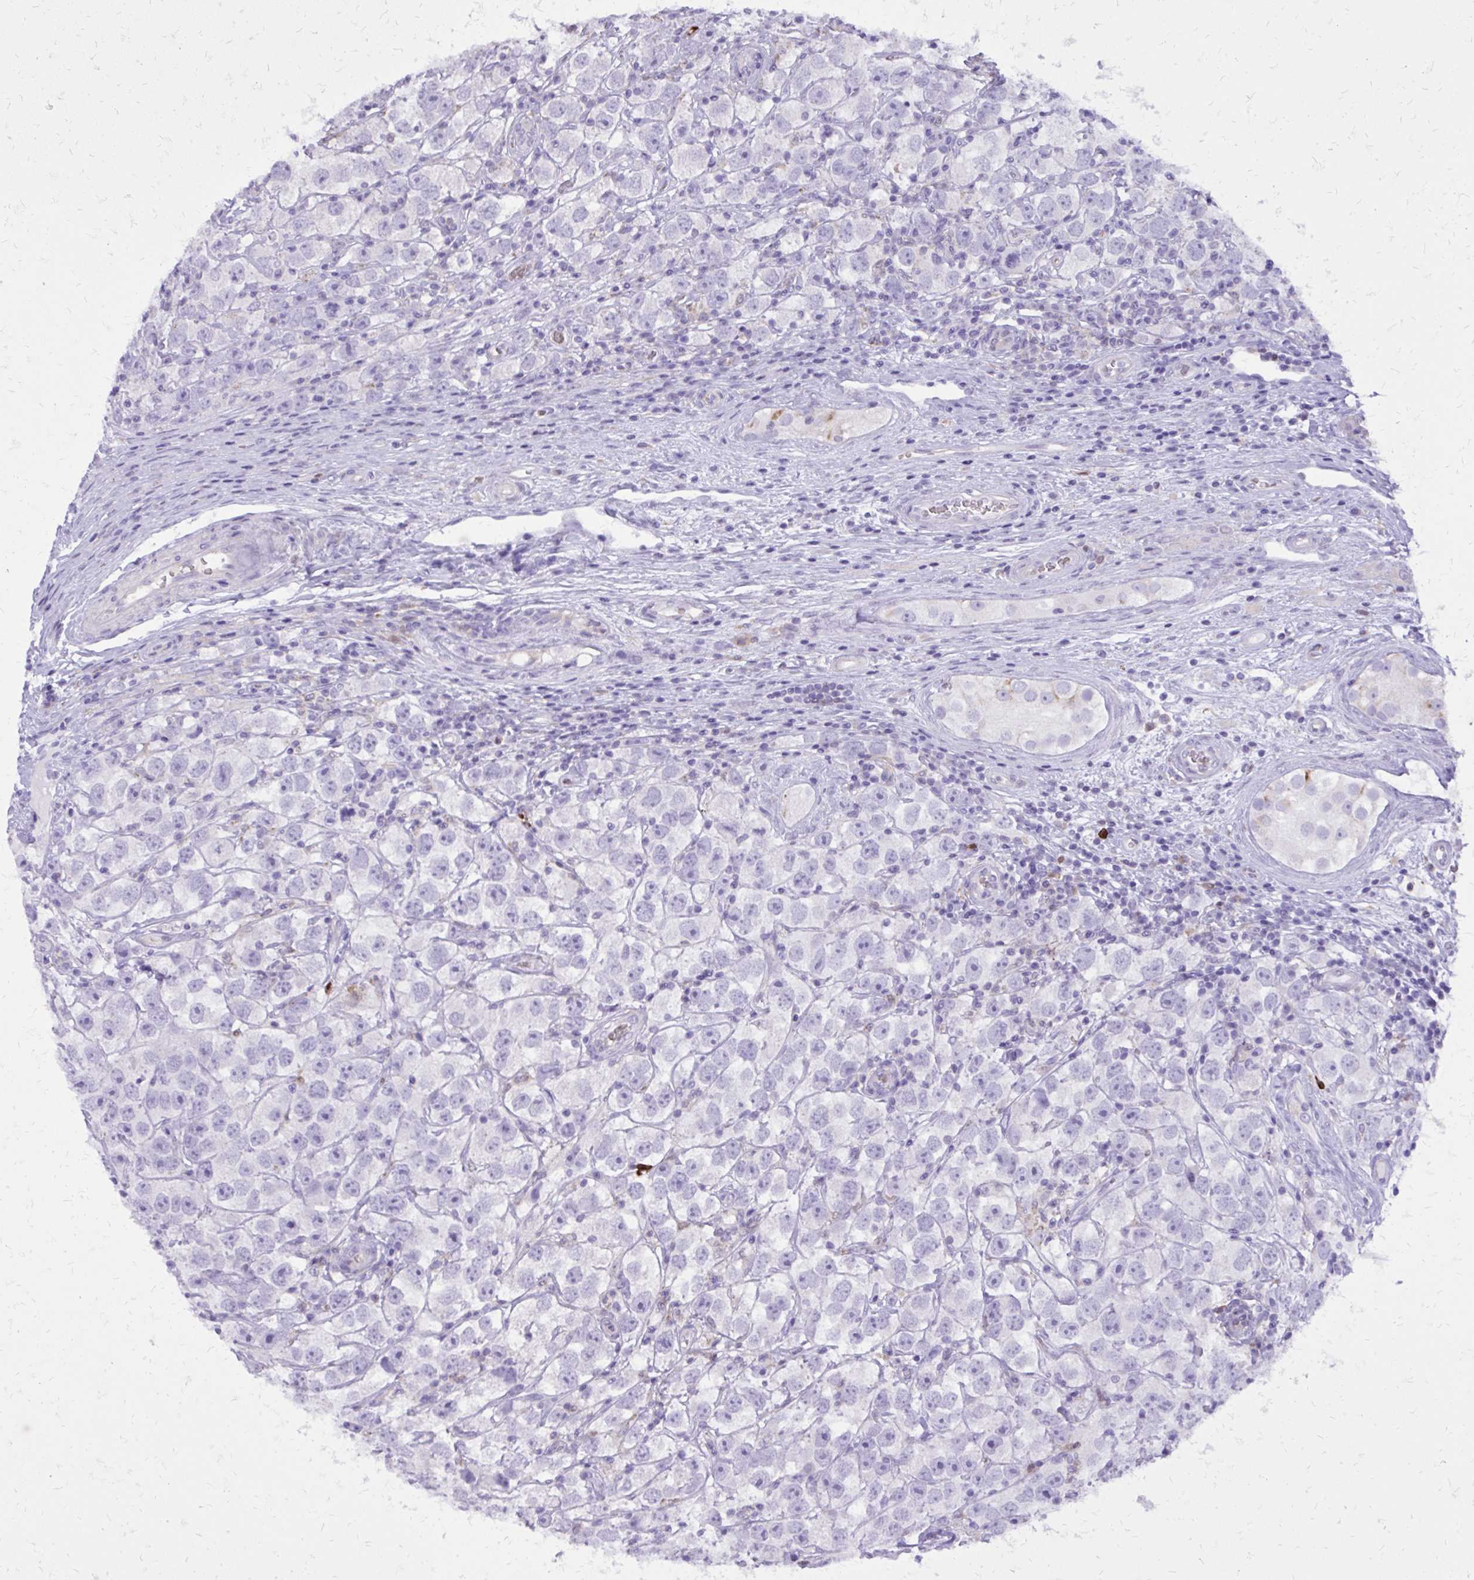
{"staining": {"intensity": "negative", "quantity": "none", "location": "none"}, "tissue": "testis cancer", "cell_type": "Tumor cells", "image_type": "cancer", "snomed": [{"axis": "morphology", "description": "Seminoma, NOS"}, {"axis": "topography", "description": "Testis"}], "caption": "This is an IHC histopathology image of testis seminoma. There is no positivity in tumor cells.", "gene": "CAT", "patient": {"sex": "male", "age": 26}}